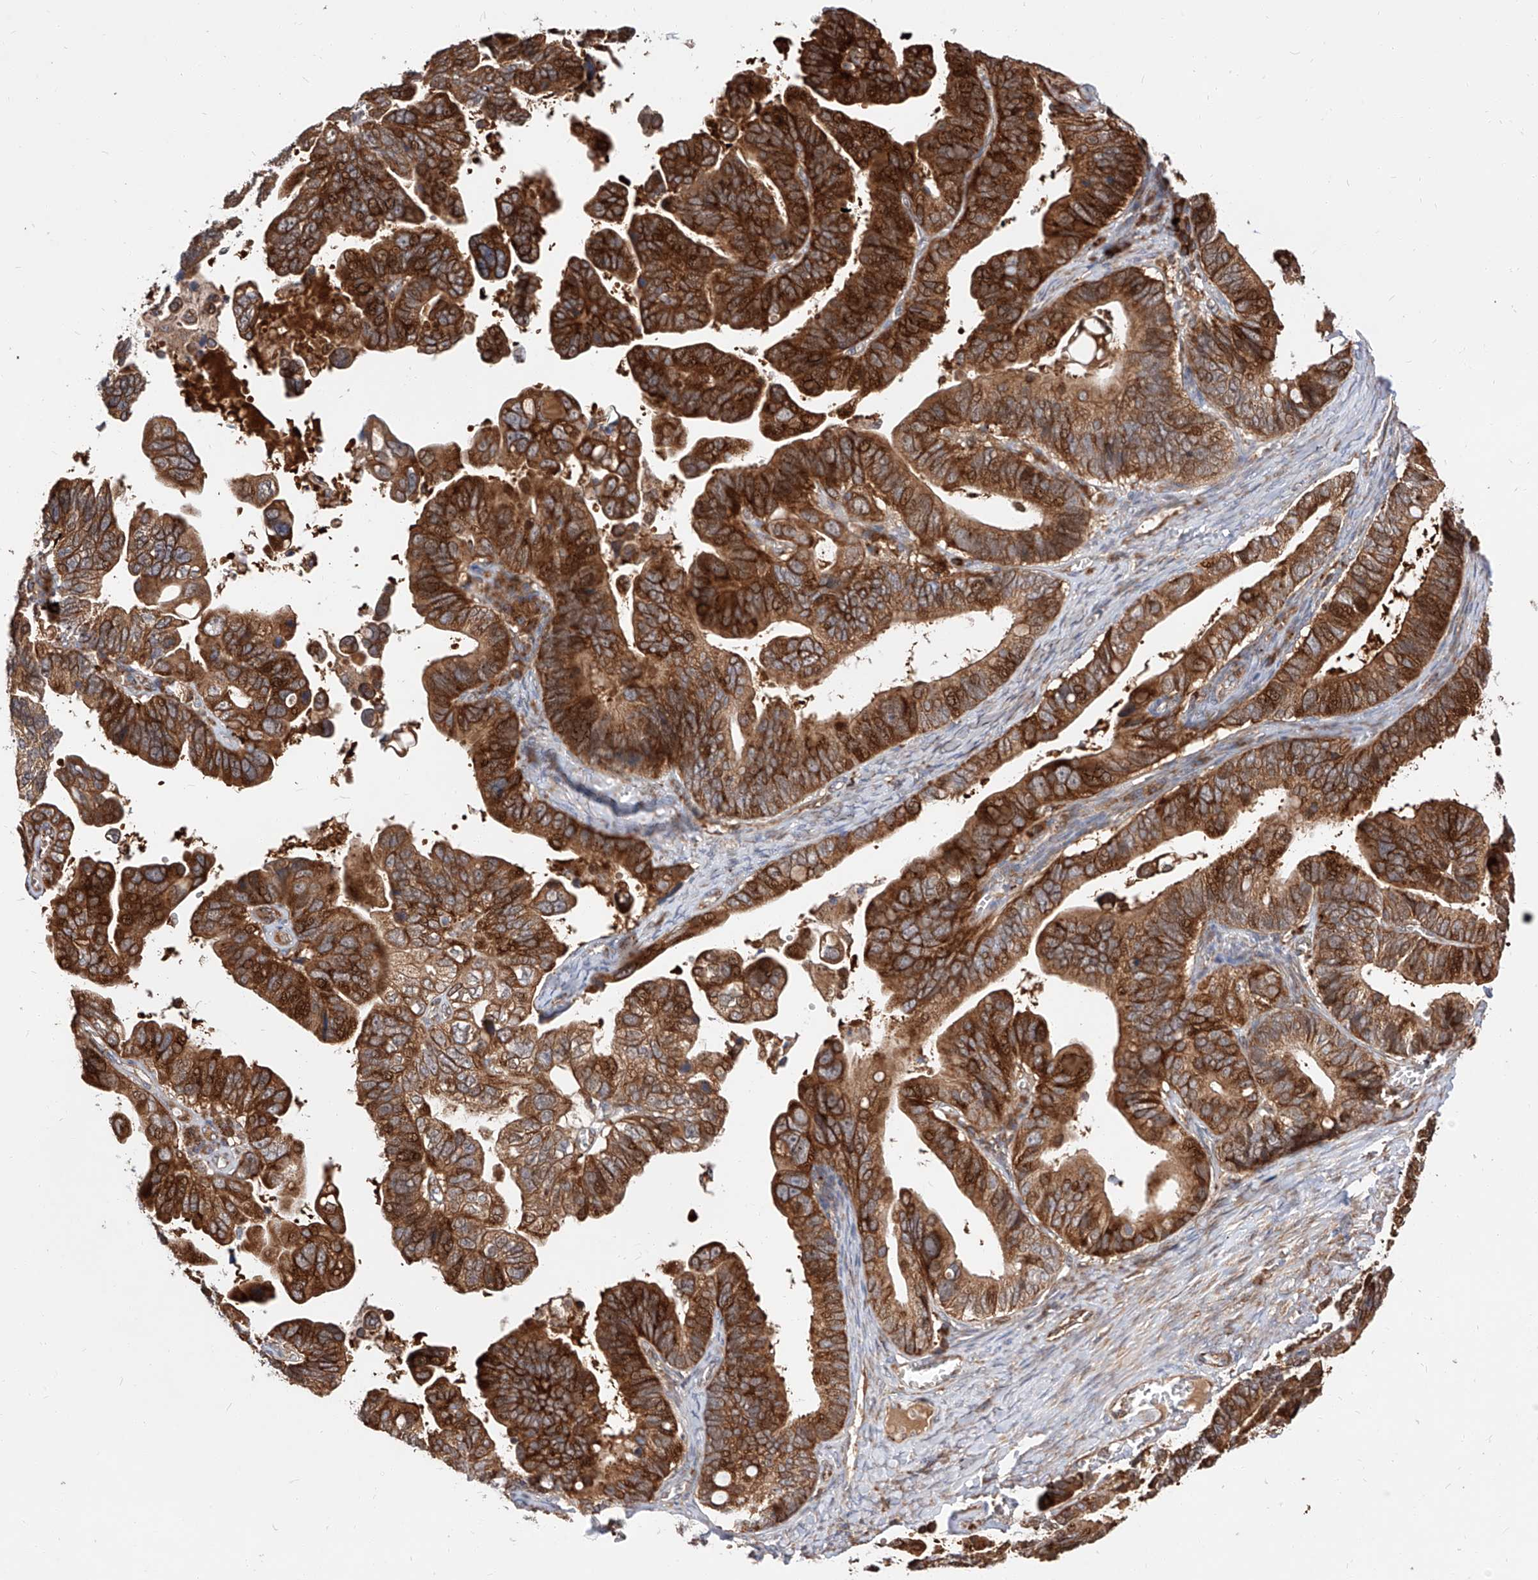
{"staining": {"intensity": "strong", "quantity": ">75%", "location": "cytoplasmic/membranous,nuclear"}, "tissue": "ovarian cancer", "cell_type": "Tumor cells", "image_type": "cancer", "snomed": [{"axis": "morphology", "description": "Cystadenocarcinoma, serous, NOS"}, {"axis": "topography", "description": "Ovary"}], "caption": "Brown immunohistochemical staining in ovarian serous cystadenocarcinoma demonstrates strong cytoplasmic/membranous and nuclear staining in about >75% of tumor cells.", "gene": "DIRAS3", "patient": {"sex": "female", "age": 56}}